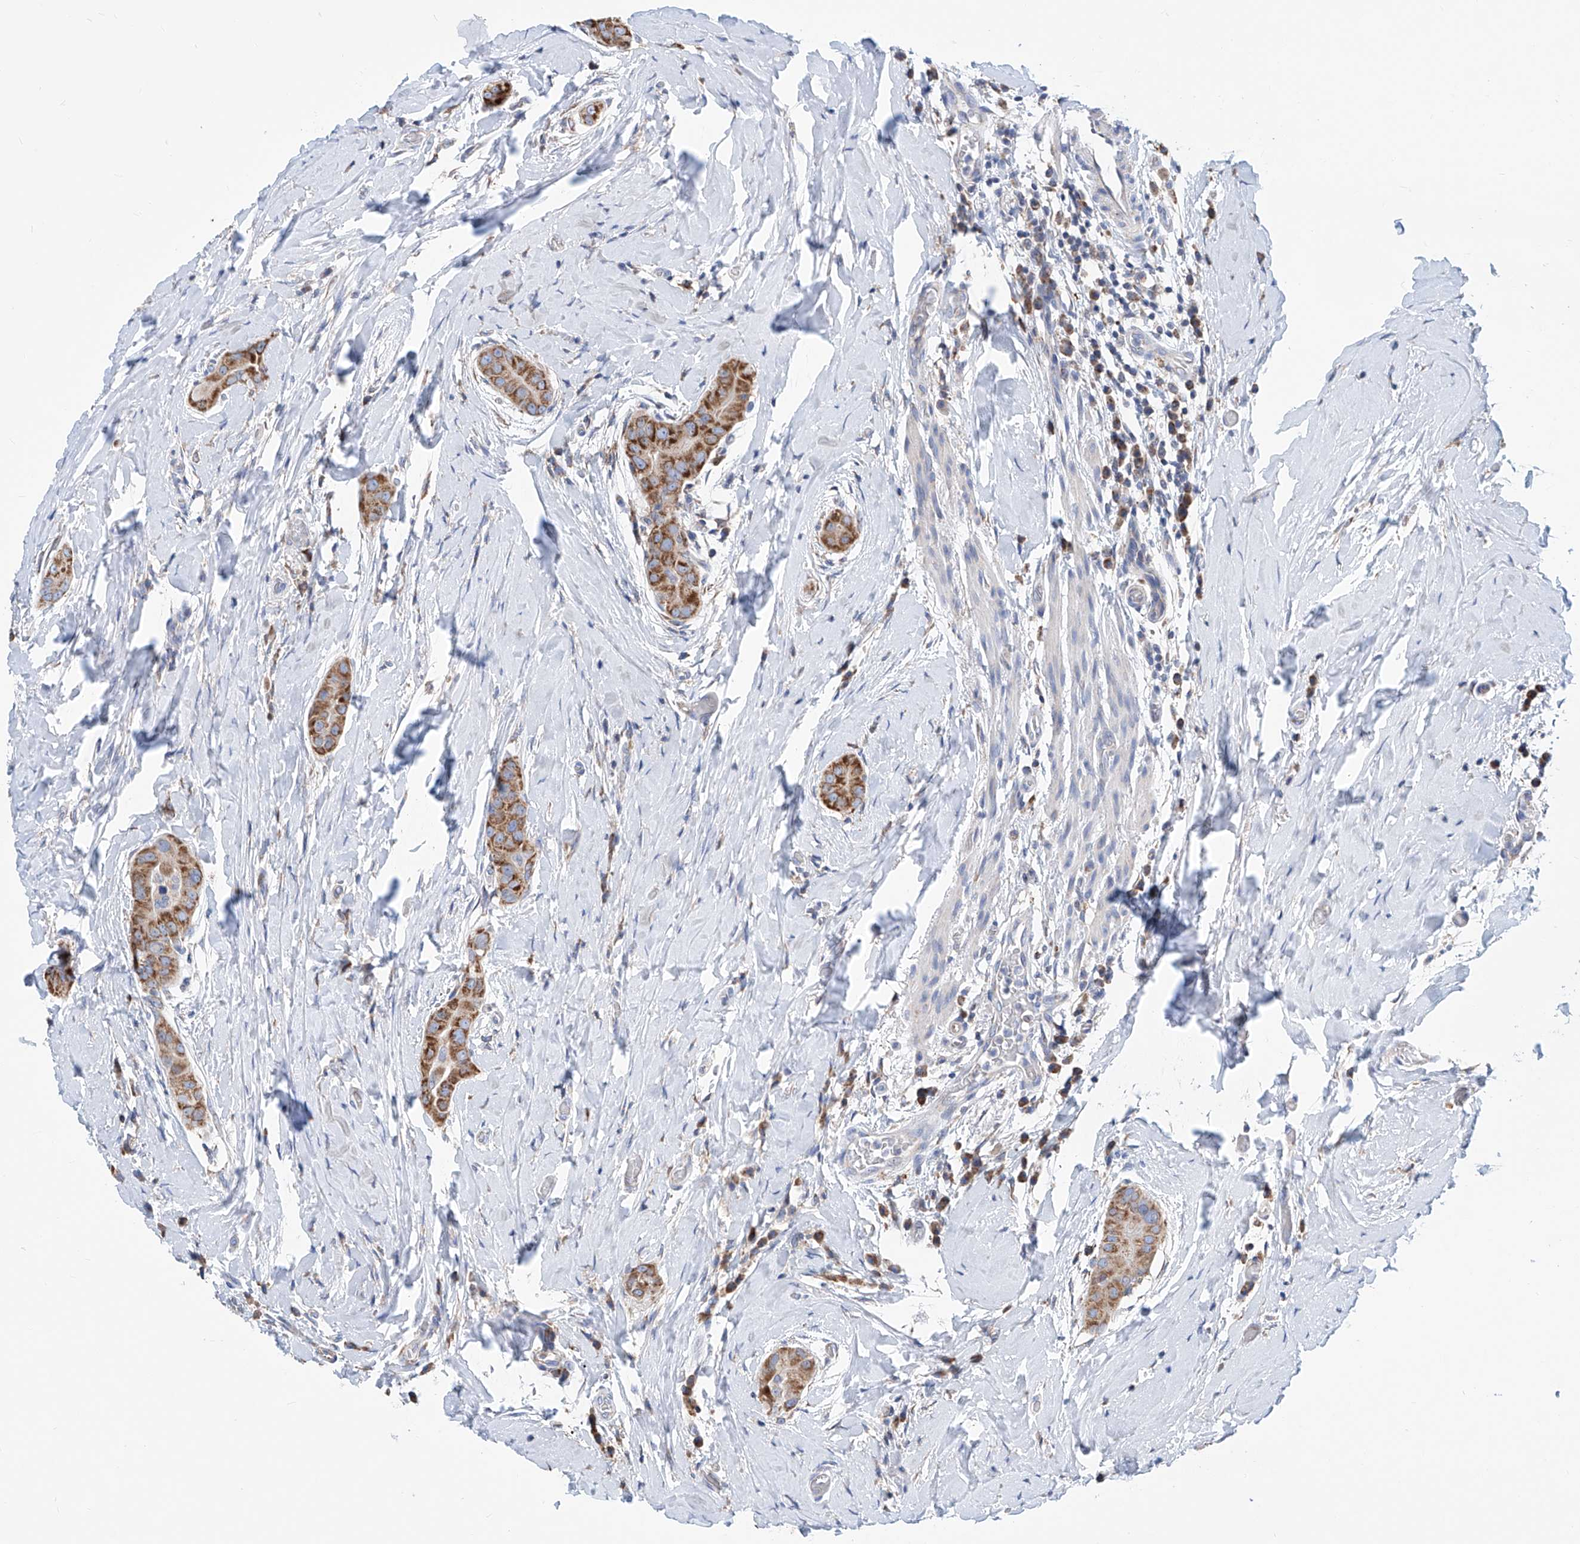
{"staining": {"intensity": "moderate", "quantity": ">75%", "location": "cytoplasmic/membranous"}, "tissue": "thyroid cancer", "cell_type": "Tumor cells", "image_type": "cancer", "snomed": [{"axis": "morphology", "description": "Papillary adenocarcinoma, NOS"}, {"axis": "topography", "description": "Thyroid gland"}], "caption": "Protein expression analysis of human papillary adenocarcinoma (thyroid) reveals moderate cytoplasmic/membranous positivity in approximately >75% of tumor cells.", "gene": "MAD2L1", "patient": {"sex": "male", "age": 33}}